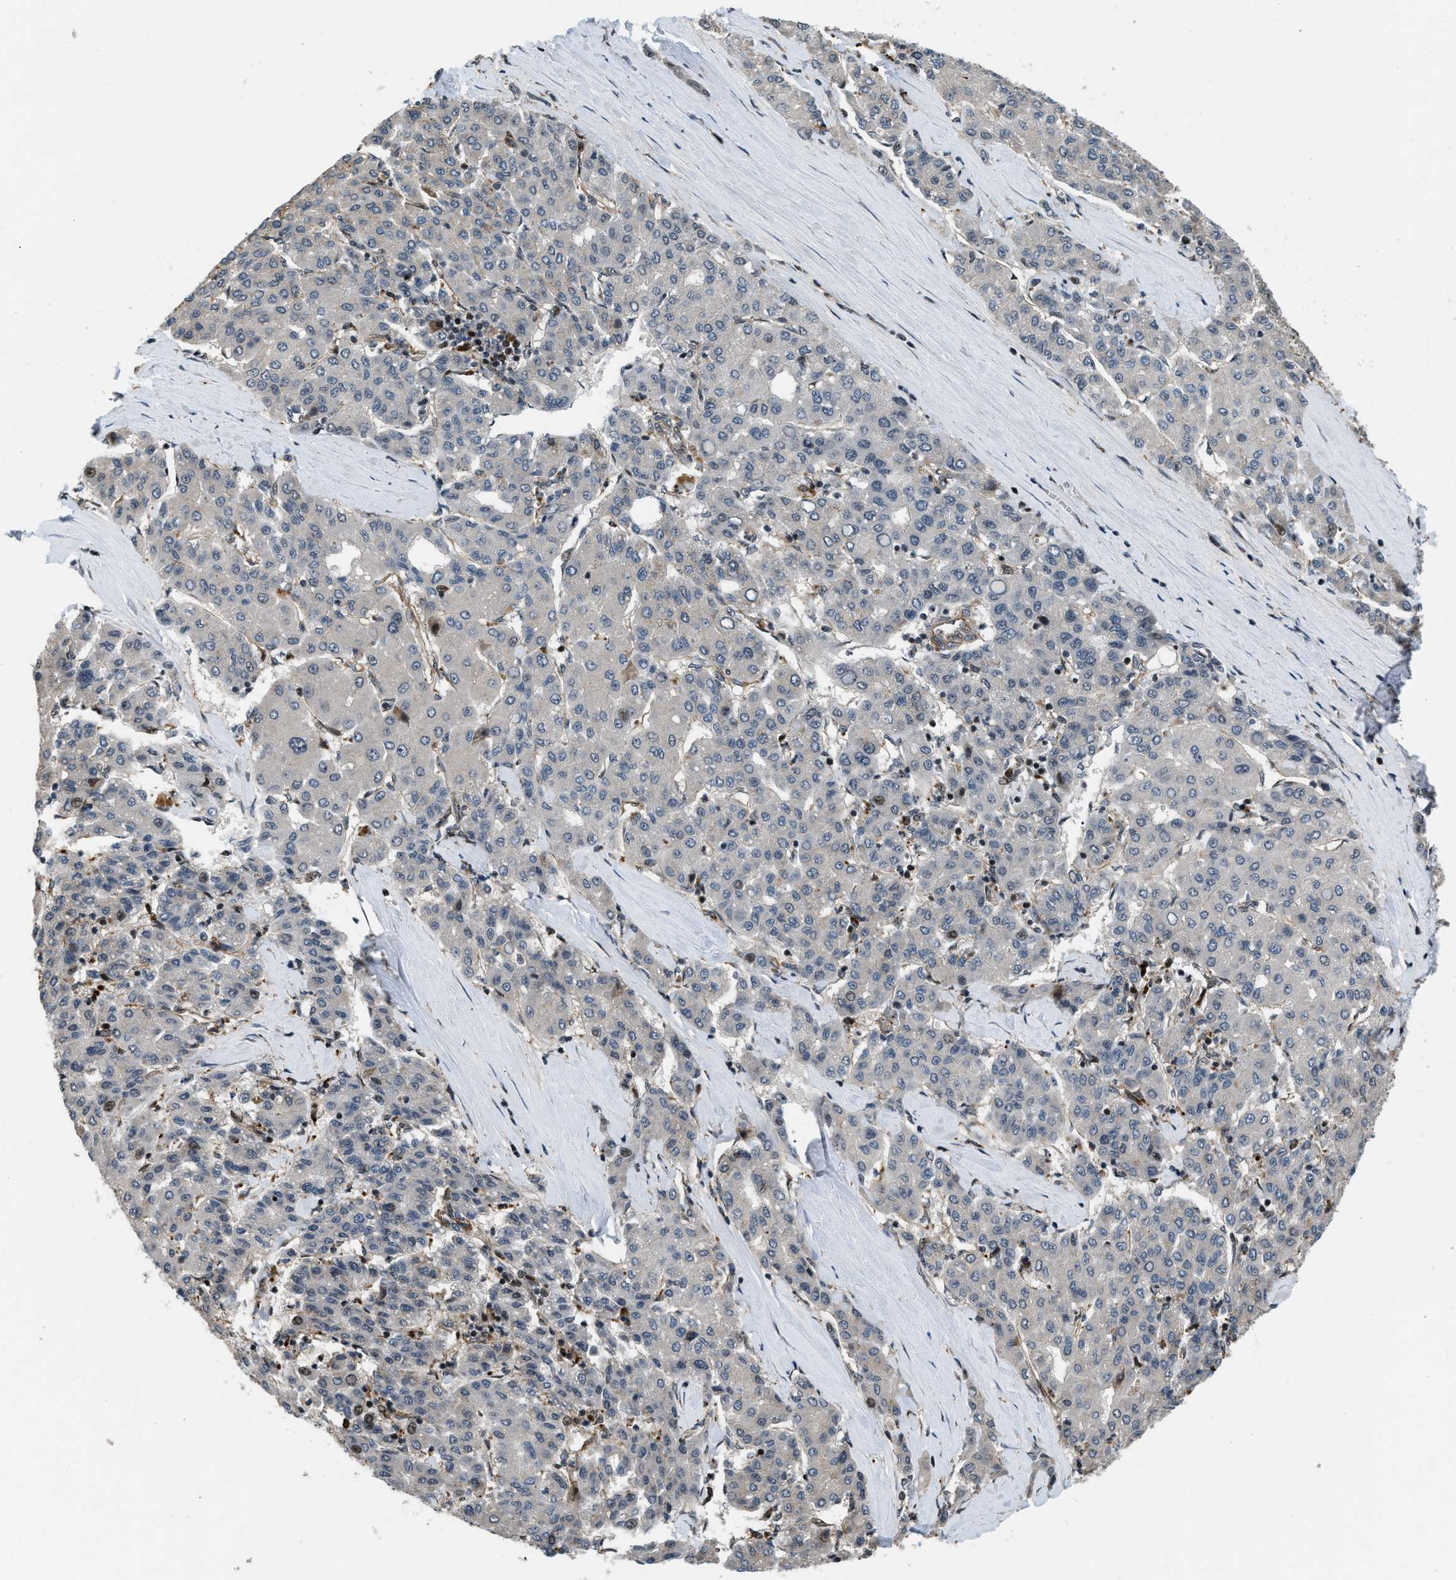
{"staining": {"intensity": "negative", "quantity": "none", "location": "none"}, "tissue": "liver cancer", "cell_type": "Tumor cells", "image_type": "cancer", "snomed": [{"axis": "morphology", "description": "Carcinoma, Hepatocellular, NOS"}, {"axis": "topography", "description": "Liver"}], "caption": "The micrograph exhibits no staining of tumor cells in liver hepatocellular carcinoma.", "gene": "LTA4H", "patient": {"sex": "male", "age": 65}}